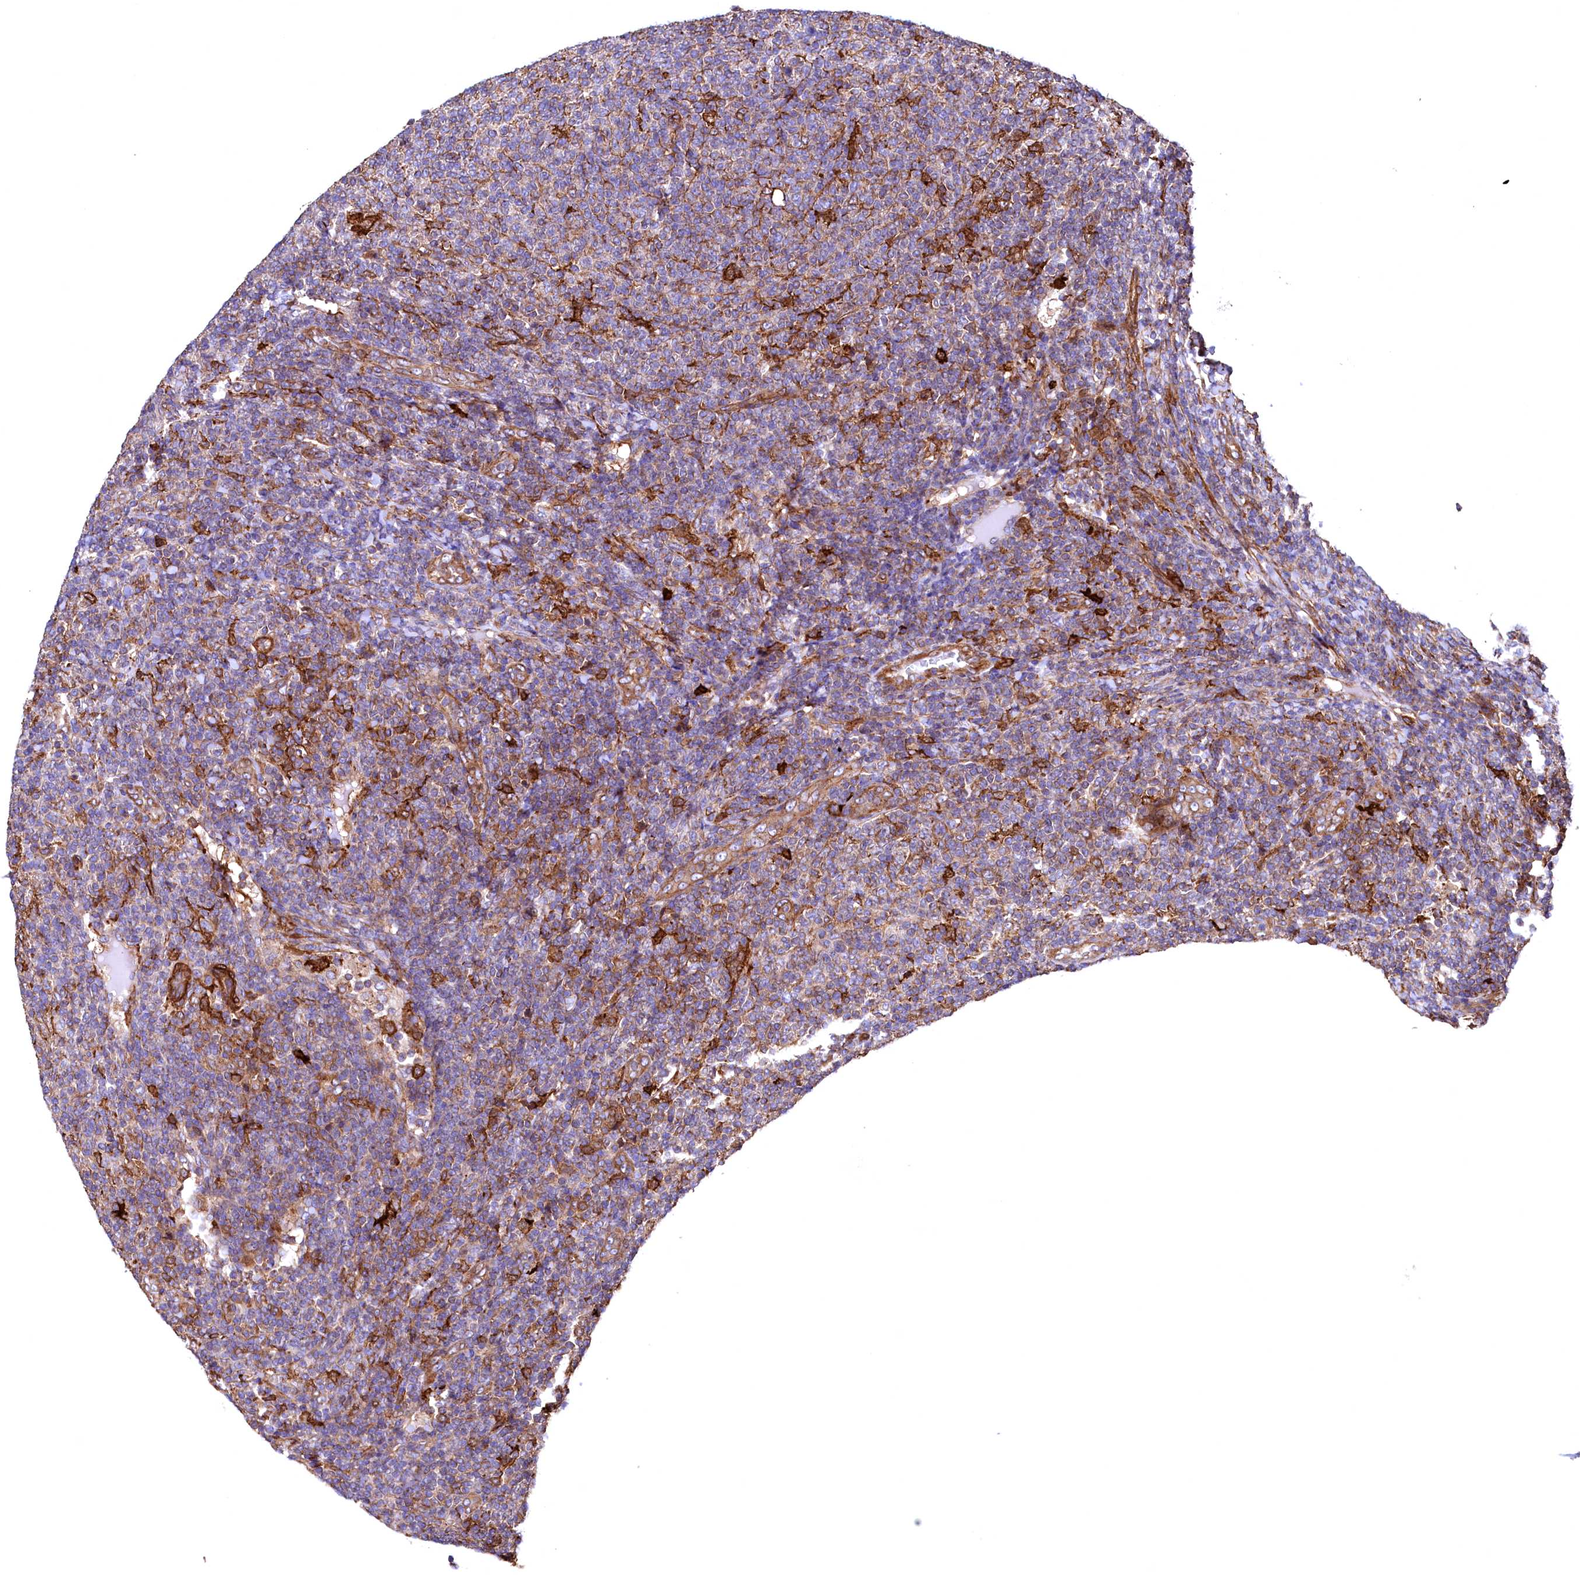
{"staining": {"intensity": "negative", "quantity": "none", "location": "none"}, "tissue": "lymphoma", "cell_type": "Tumor cells", "image_type": "cancer", "snomed": [{"axis": "morphology", "description": "Malignant lymphoma, non-Hodgkin's type, Low grade"}, {"axis": "topography", "description": "Lymph node"}], "caption": "IHC micrograph of lymphoma stained for a protein (brown), which demonstrates no staining in tumor cells.", "gene": "STAMBPL1", "patient": {"sex": "male", "age": 66}}